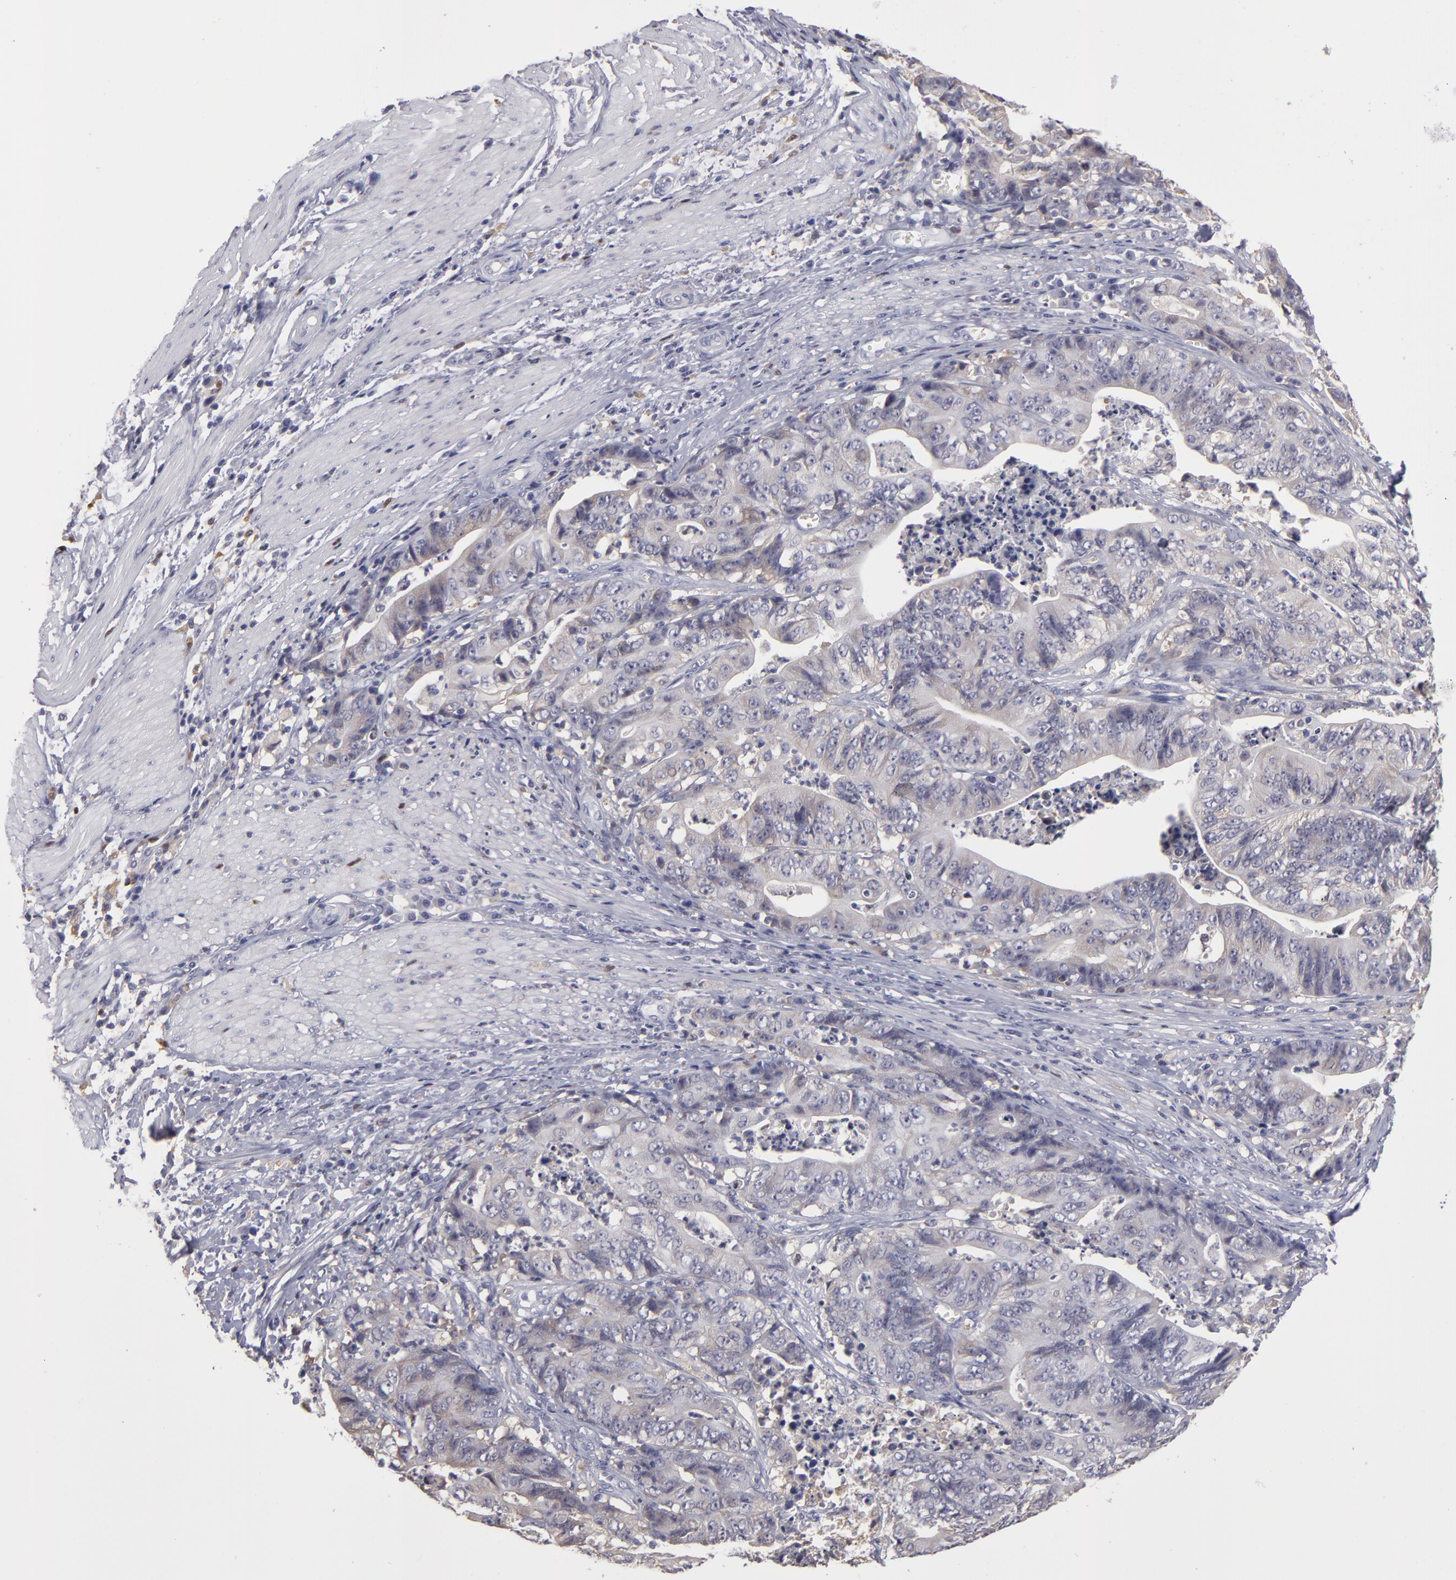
{"staining": {"intensity": "negative", "quantity": "none", "location": "none"}, "tissue": "stomach cancer", "cell_type": "Tumor cells", "image_type": "cancer", "snomed": [{"axis": "morphology", "description": "Adenocarcinoma, NOS"}, {"axis": "topography", "description": "Stomach, lower"}], "caption": "The immunohistochemistry photomicrograph has no significant staining in tumor cells of adenocarcinoma (stomach) tissue.", "gene": "GNPDA1", "patient": {"sex": "female", "age": 86}}